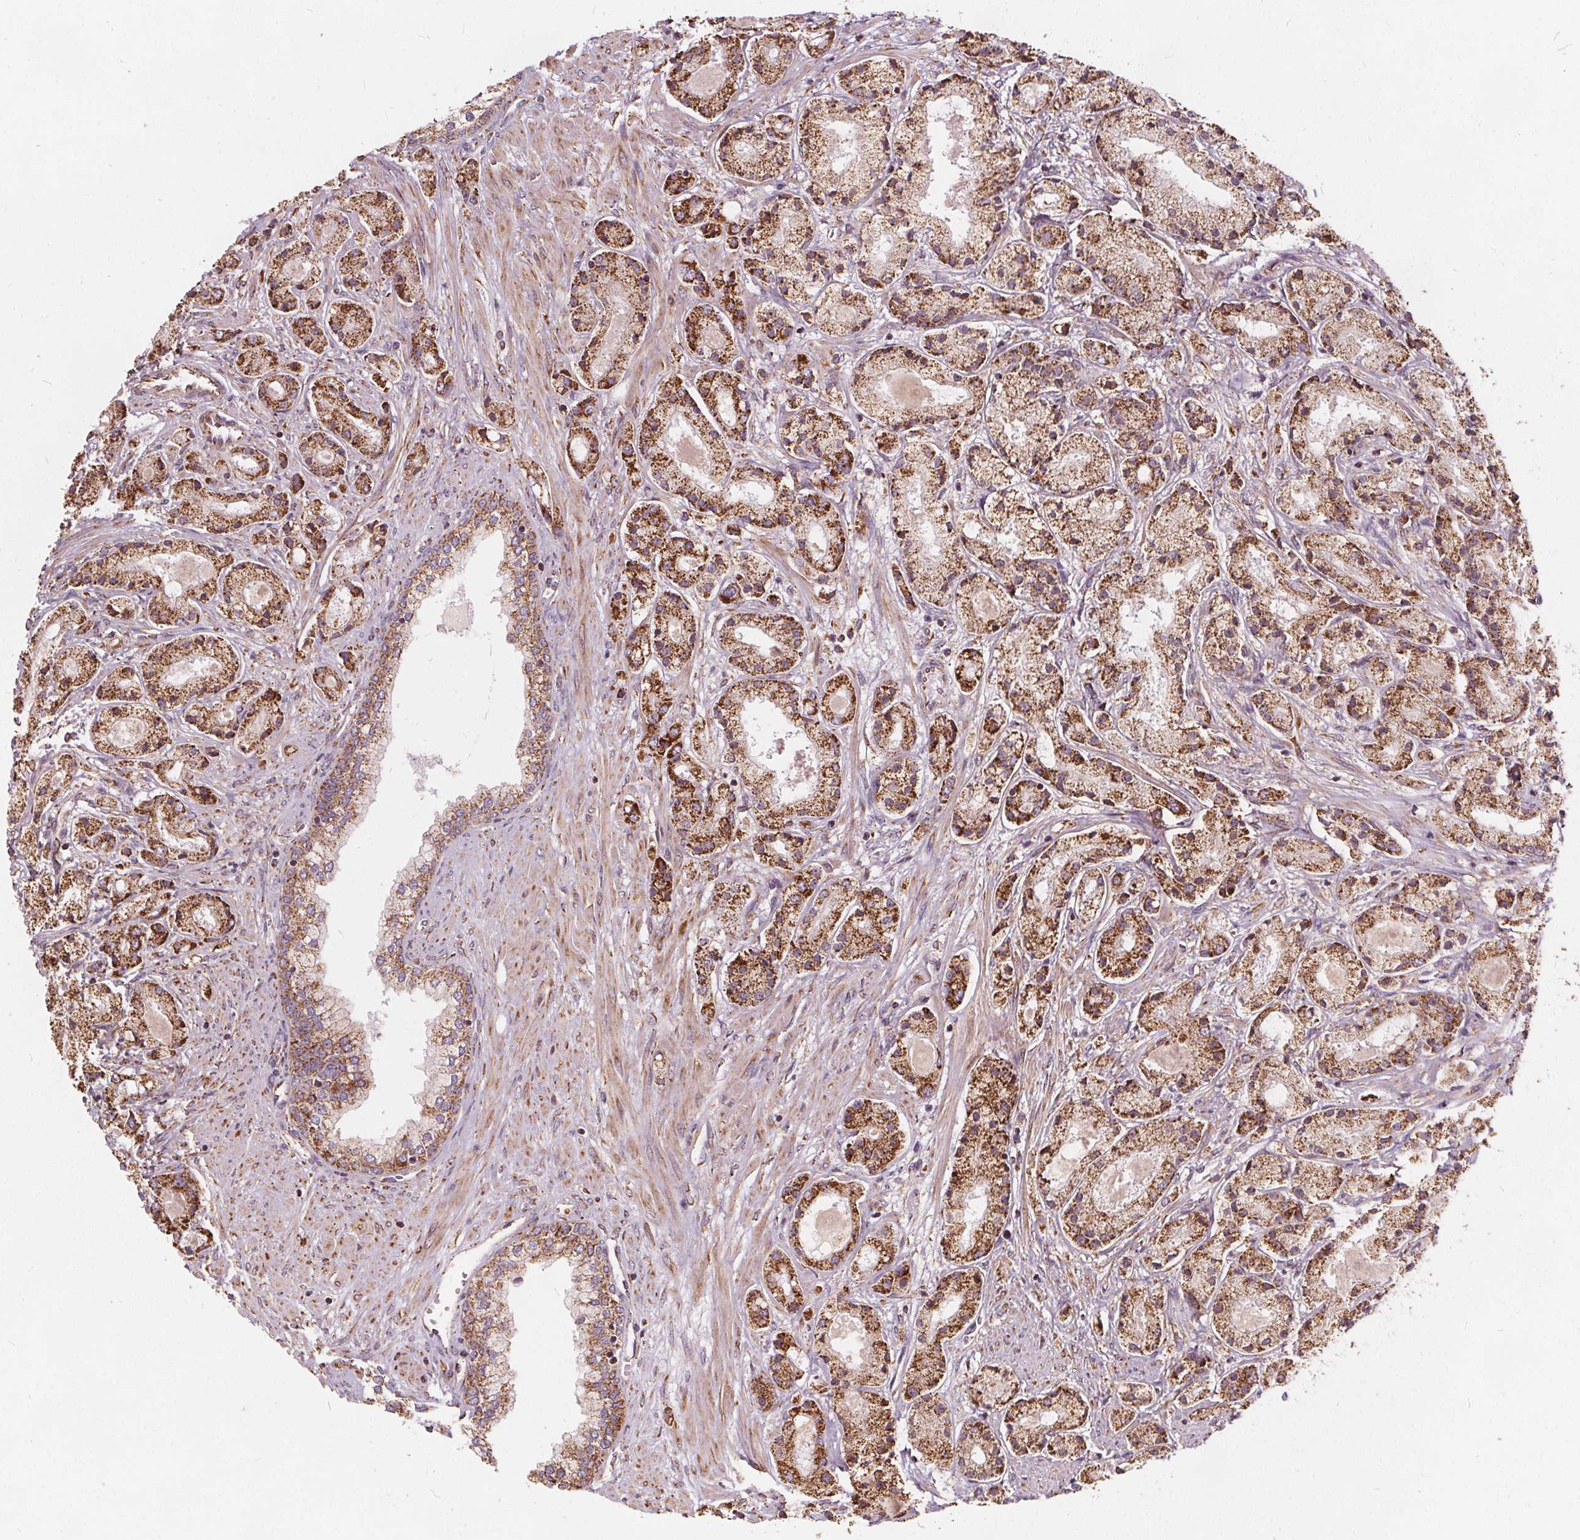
{"staining": {"intensity": "moderate", "quantity": ">75%", "location": "cytoplasmic/membranous"}, "tissue": "prostate cancer", "cell_type": "Tumor cells", "image_type": "cancer", "snomed": [{"axis": "morphology", "description": "Adenocarcinoma, High grade"}, {"axis": "topography", "description": "Prostate"}], "caption": "Prostate cancer (high-grade adenocarcinoma) stained for a protein shows moderate cytoplasmic/membranous positivity in tumor cells. (DAB (3,3'-diaminobenzidine) IHC, brown staining for protein, blue staining for nuclei).", "gene": "PLSCR3", "patient": {"sex": "male", "age": 67}}